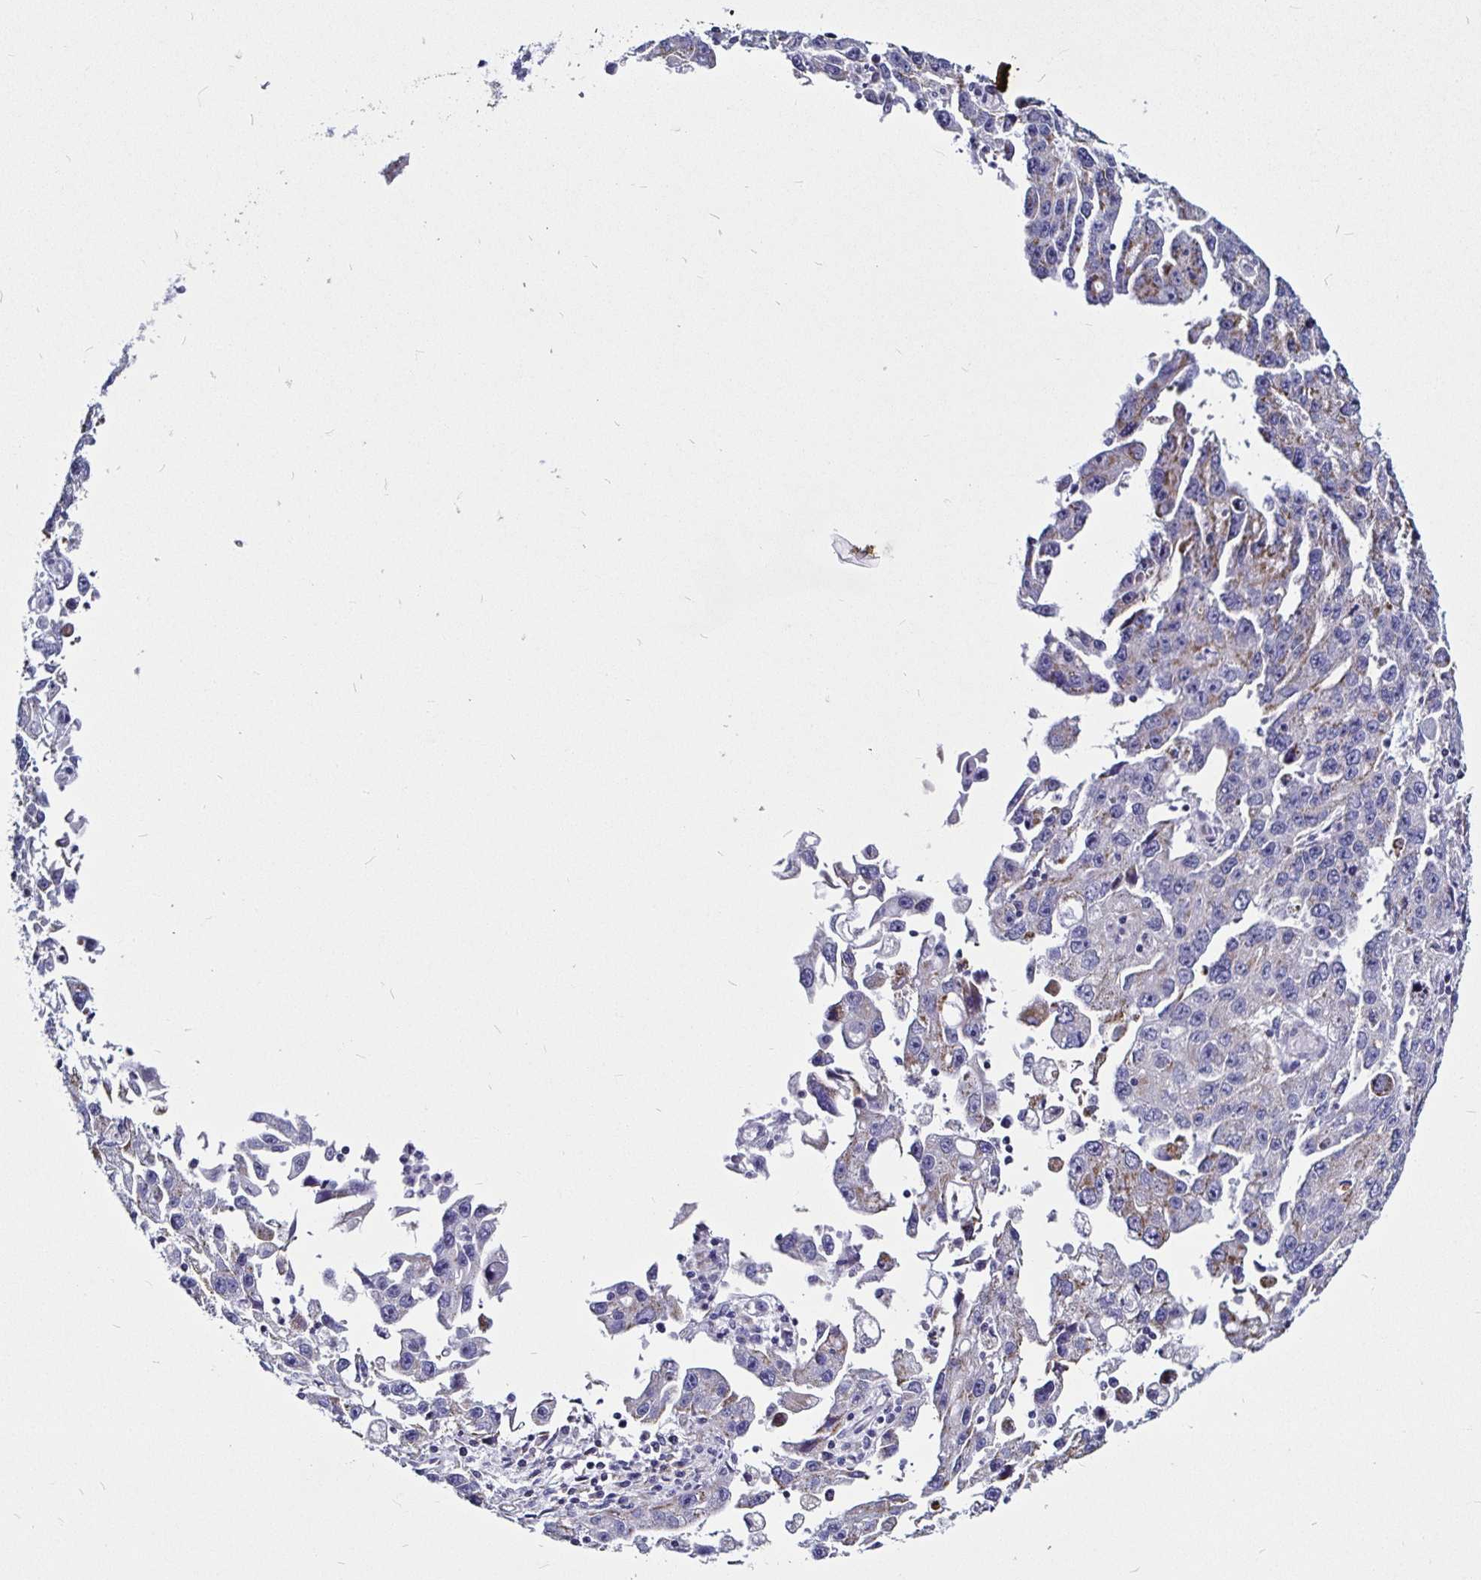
{"staining": {"intensity": "weak", "quantity": "25%-75%", "location": "cytoplasmic/membranous"}, "tissue": "endometrial cancer", "cell_type": "Tumor cells", "image_type": "cancer", "snomed": [{"axis": "morphology", "description": "Adenocarcinoma, NOS"}, {"axis": "topography", "description": "Uterus"}], "caption": "IHC of human adenocarcinoma (endometrial) reveals low levels of weak cytoplasmic/membranous expression in approximately 25%-75% of tumor cells.", "gene": "PGAM2", "patient": {"sex": "female", "age": 62}}